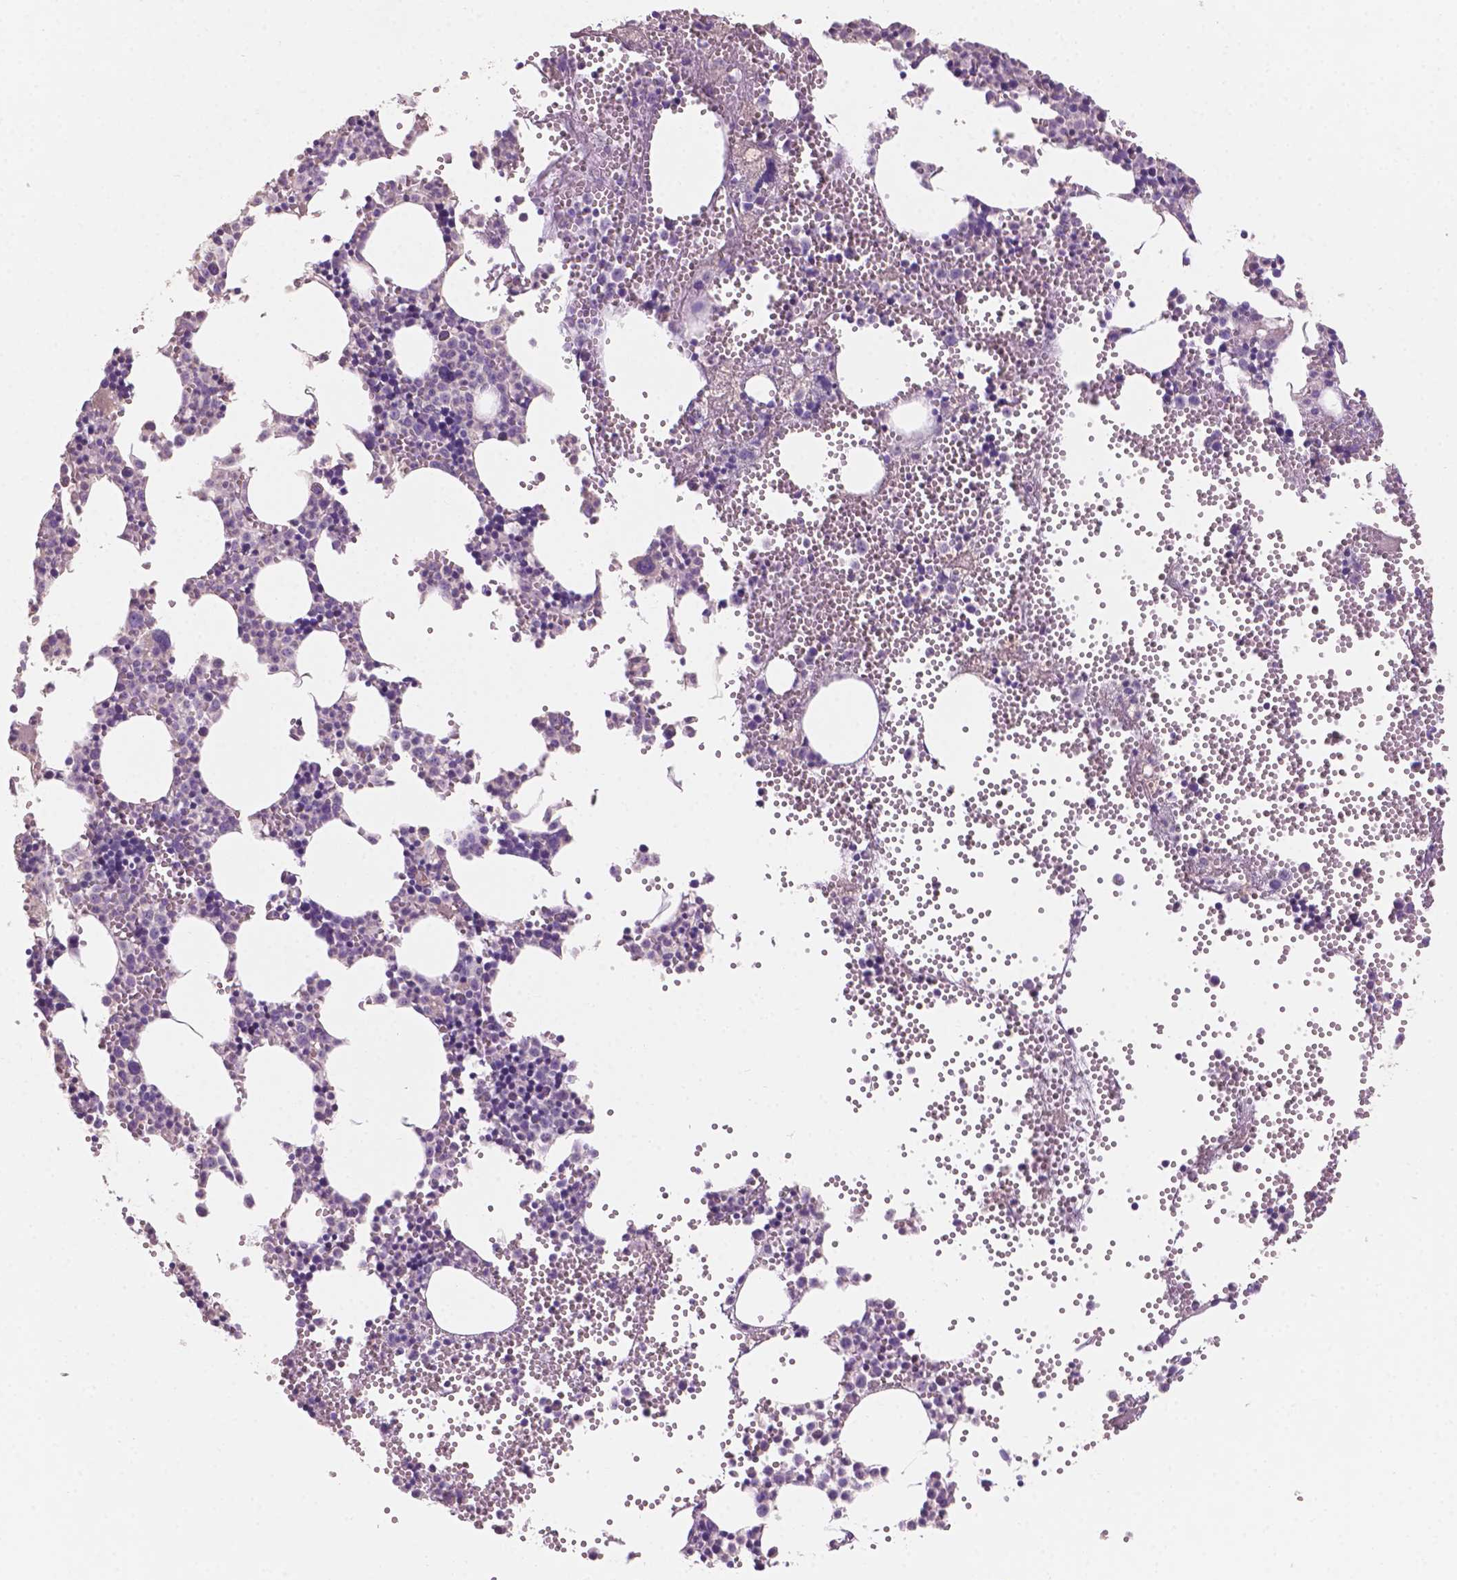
{"staining": {"intensity": "negative", "quantity": "none", "location": "none"}, "tissue": "bone marrow", "cell_type": "Hematopoietic cells", "image_type": "normal", "snomed": [{"axis": "morphology", "description": "Normal tissue, NOS"}, {"axis": "topography", "description": "Bone marrow"}], "caption": "Photomicrograph shows no significant protein expression in hematopoietic cells of benign bone marrow. (DAB (3,3'-diaminobenzidine) IHC visualized using brightfield microscopy, high magnification).", "gene": "SBSN", "patient": {"sex": "male", "age": 89}}